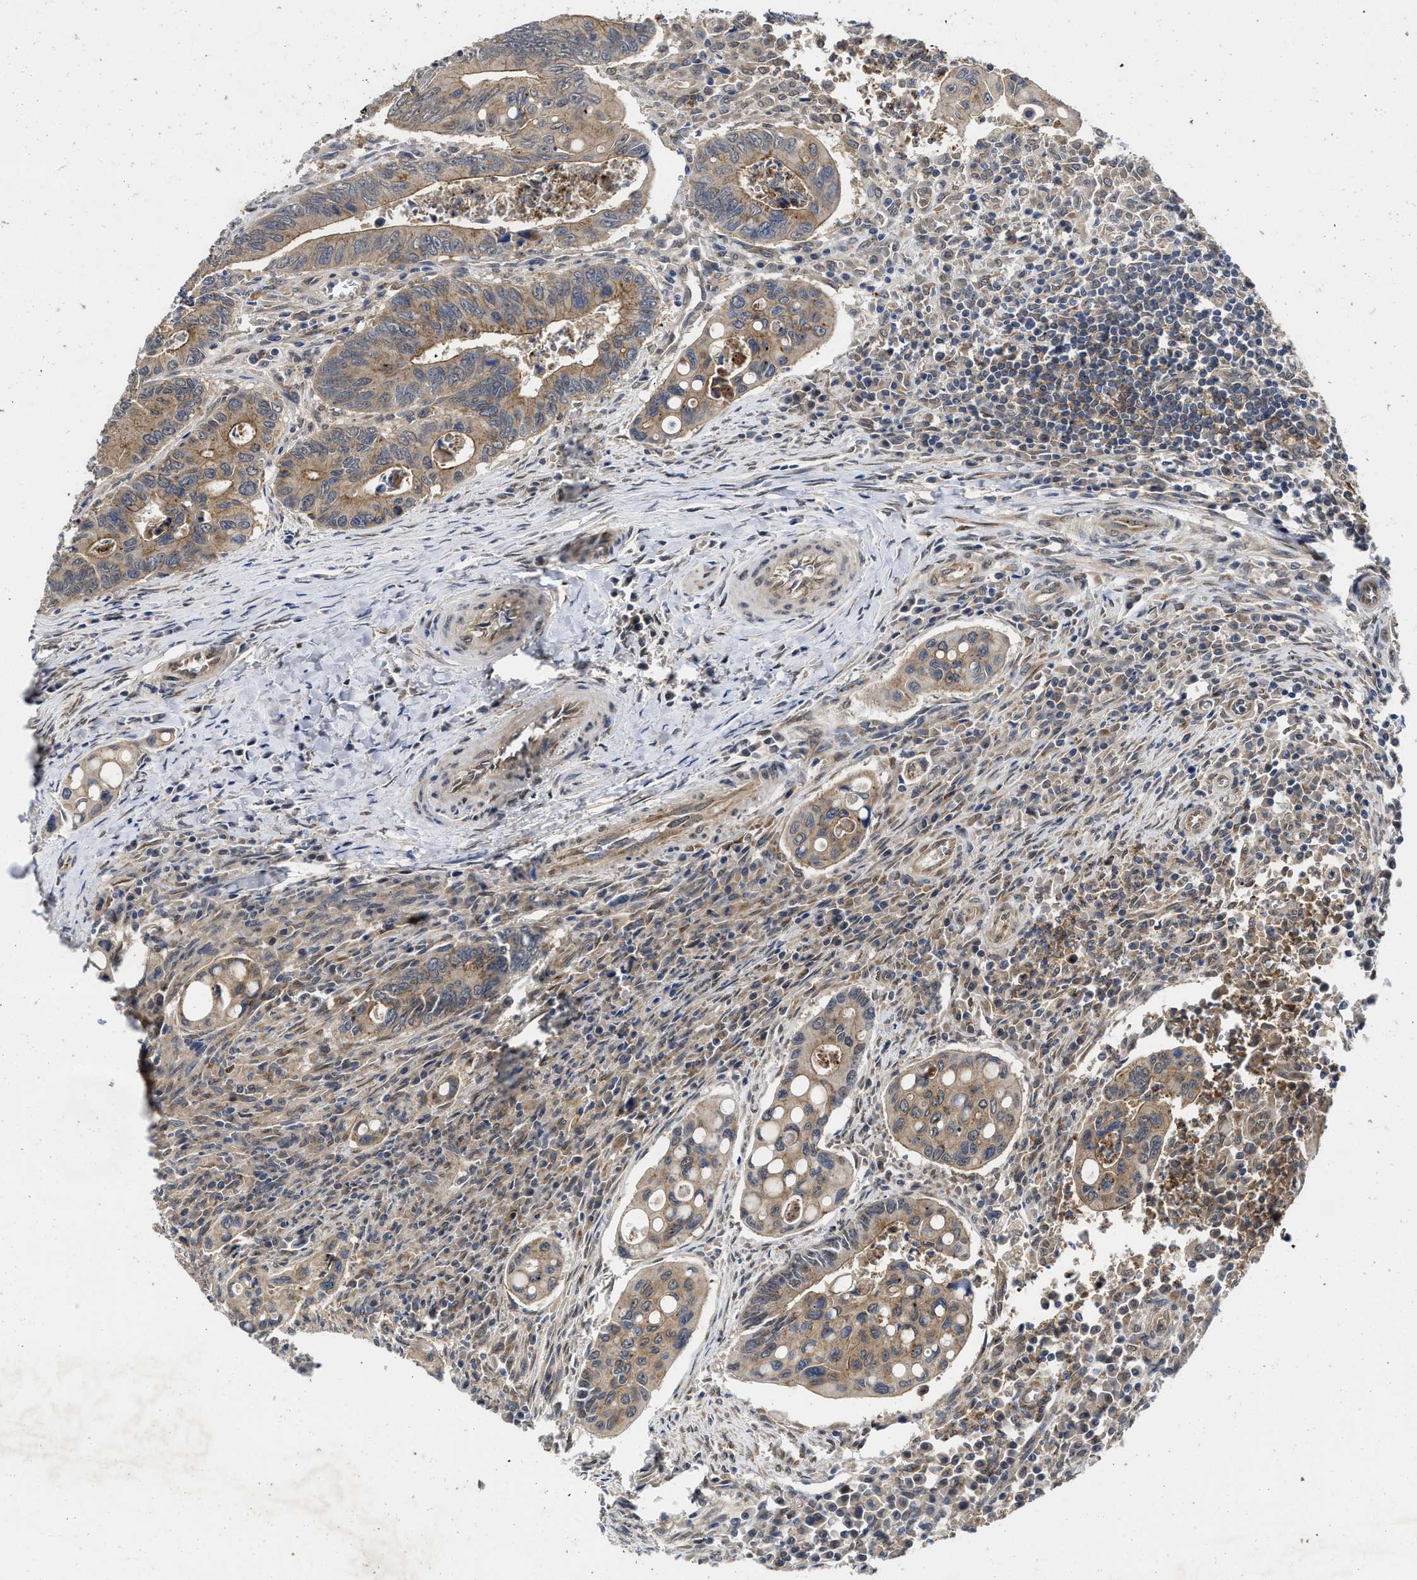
{"staining": {"intensity": "moderate", "quantity": ">75%", "location": "cytoplasmic/membranous"}, "tissue": "colorectal cancer", "cell_type": "Tumor cells", "image_type": "cancer", "snomed": [{"axis": "morphology", "description": "Inflammation, NOS"}, {"axis": "morphology", "description": "Adenocarcinoma, NOS"}, {"axis": "topography", "description": "Colon"}], "caption": "Colorectal adenocarcinoma stained with a brown dye reveals moderate cytoplasmic/membranous positive expression in approximately >75% of tumor cells.", "gene": "PKD2", "patient": {"sex": "male", "age": 72}}